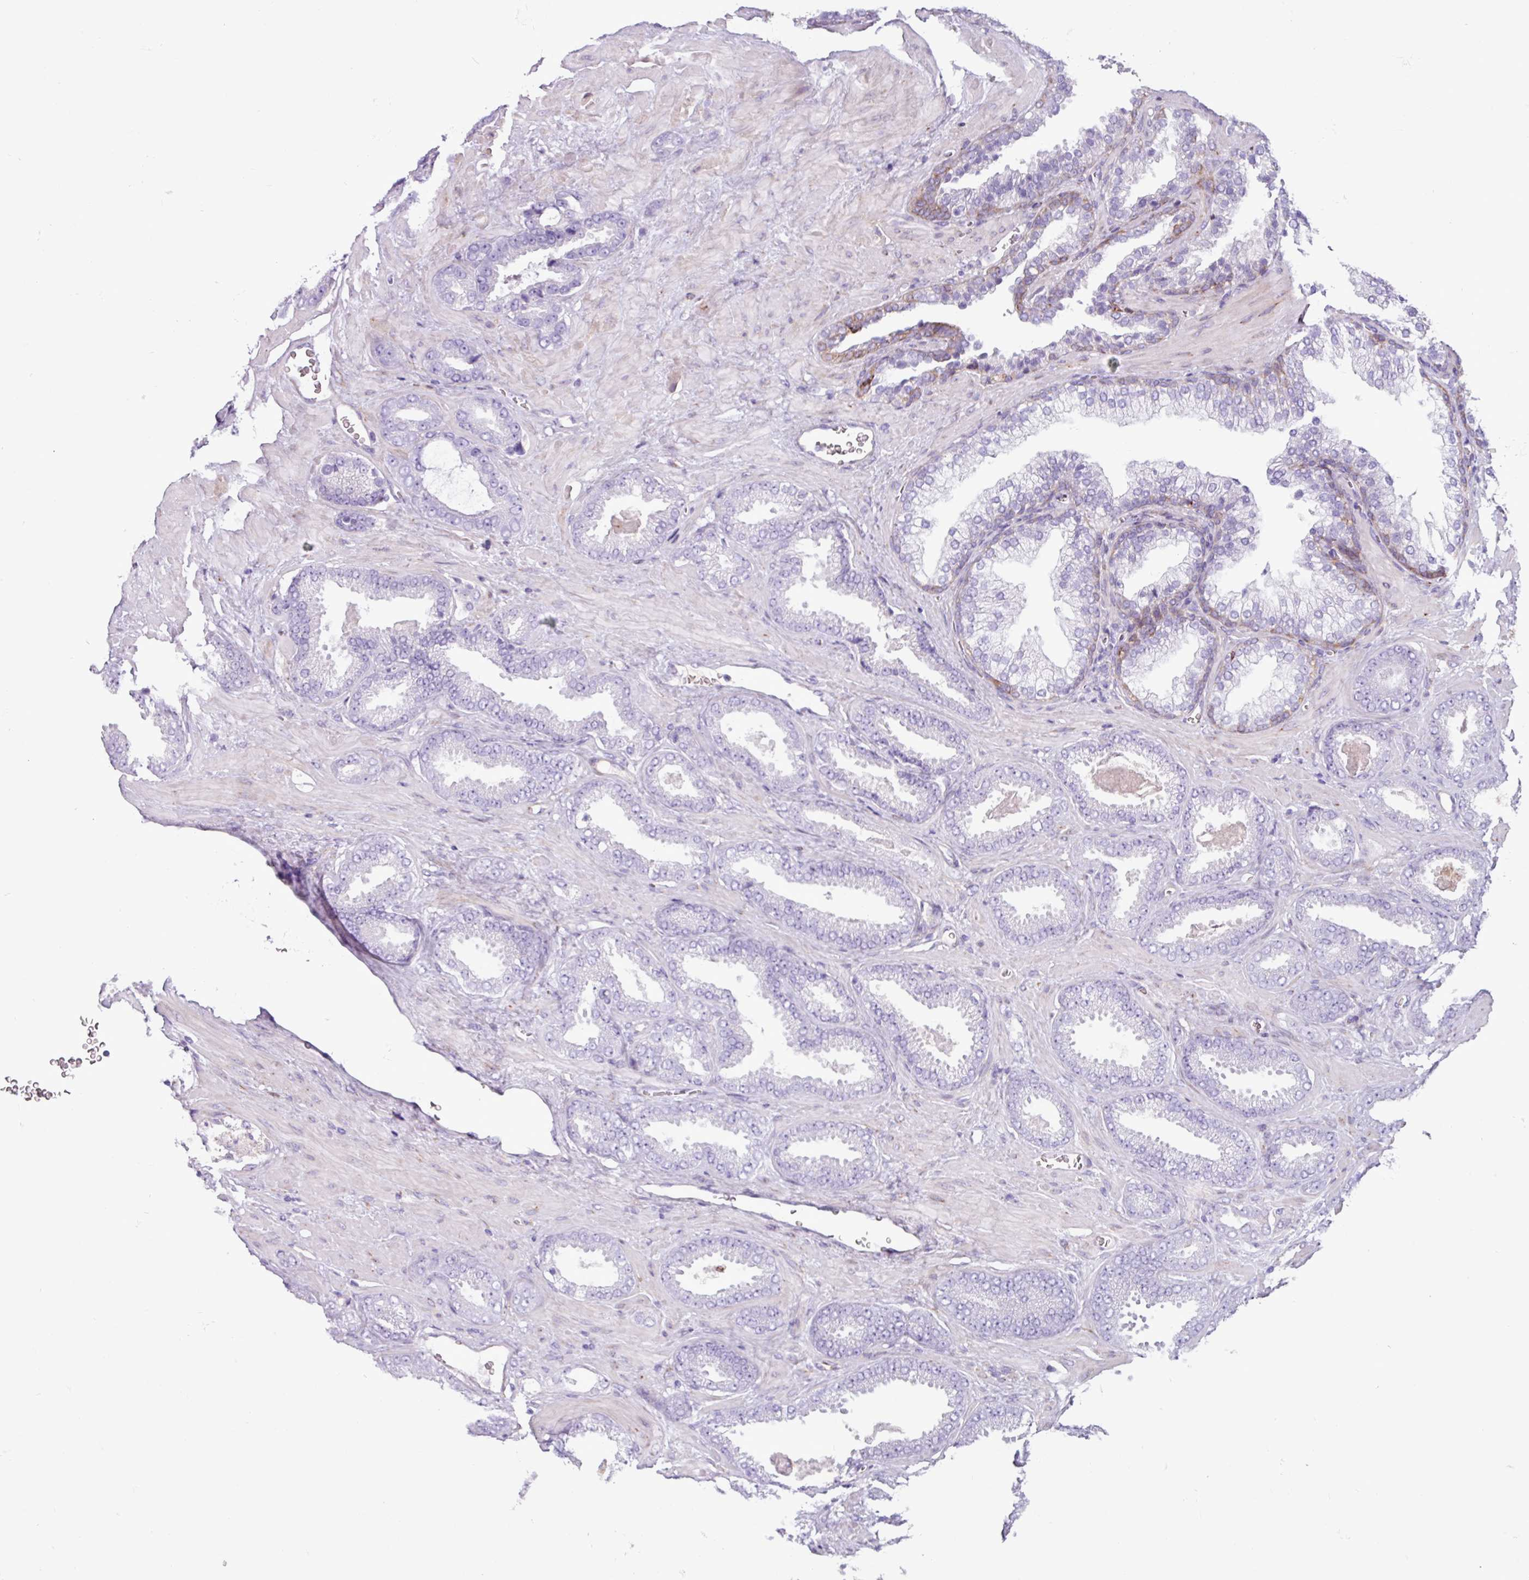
{"staining": {"intensity": "negative", "quantity": "none", "location": "none"}, "tissue": "prostate cancer", "cell_type": "Tumor cells", "image_type": "cancer", "snomed": [{"axis": "morphology", "description": "Adenocarcinoma, Low grade"}, {"axis": "topography", "description": "Prostate"}], "caption": "Micrograph shows no significant protein expression in tumor cells of prostate cancer. (Brightfield microscopy of DAB (3,3'-diaminobenzidine) immunohistochemistry at high magnification).", "gene": "PPP1R35", "patient": {"sex": "male", "age": 62}}